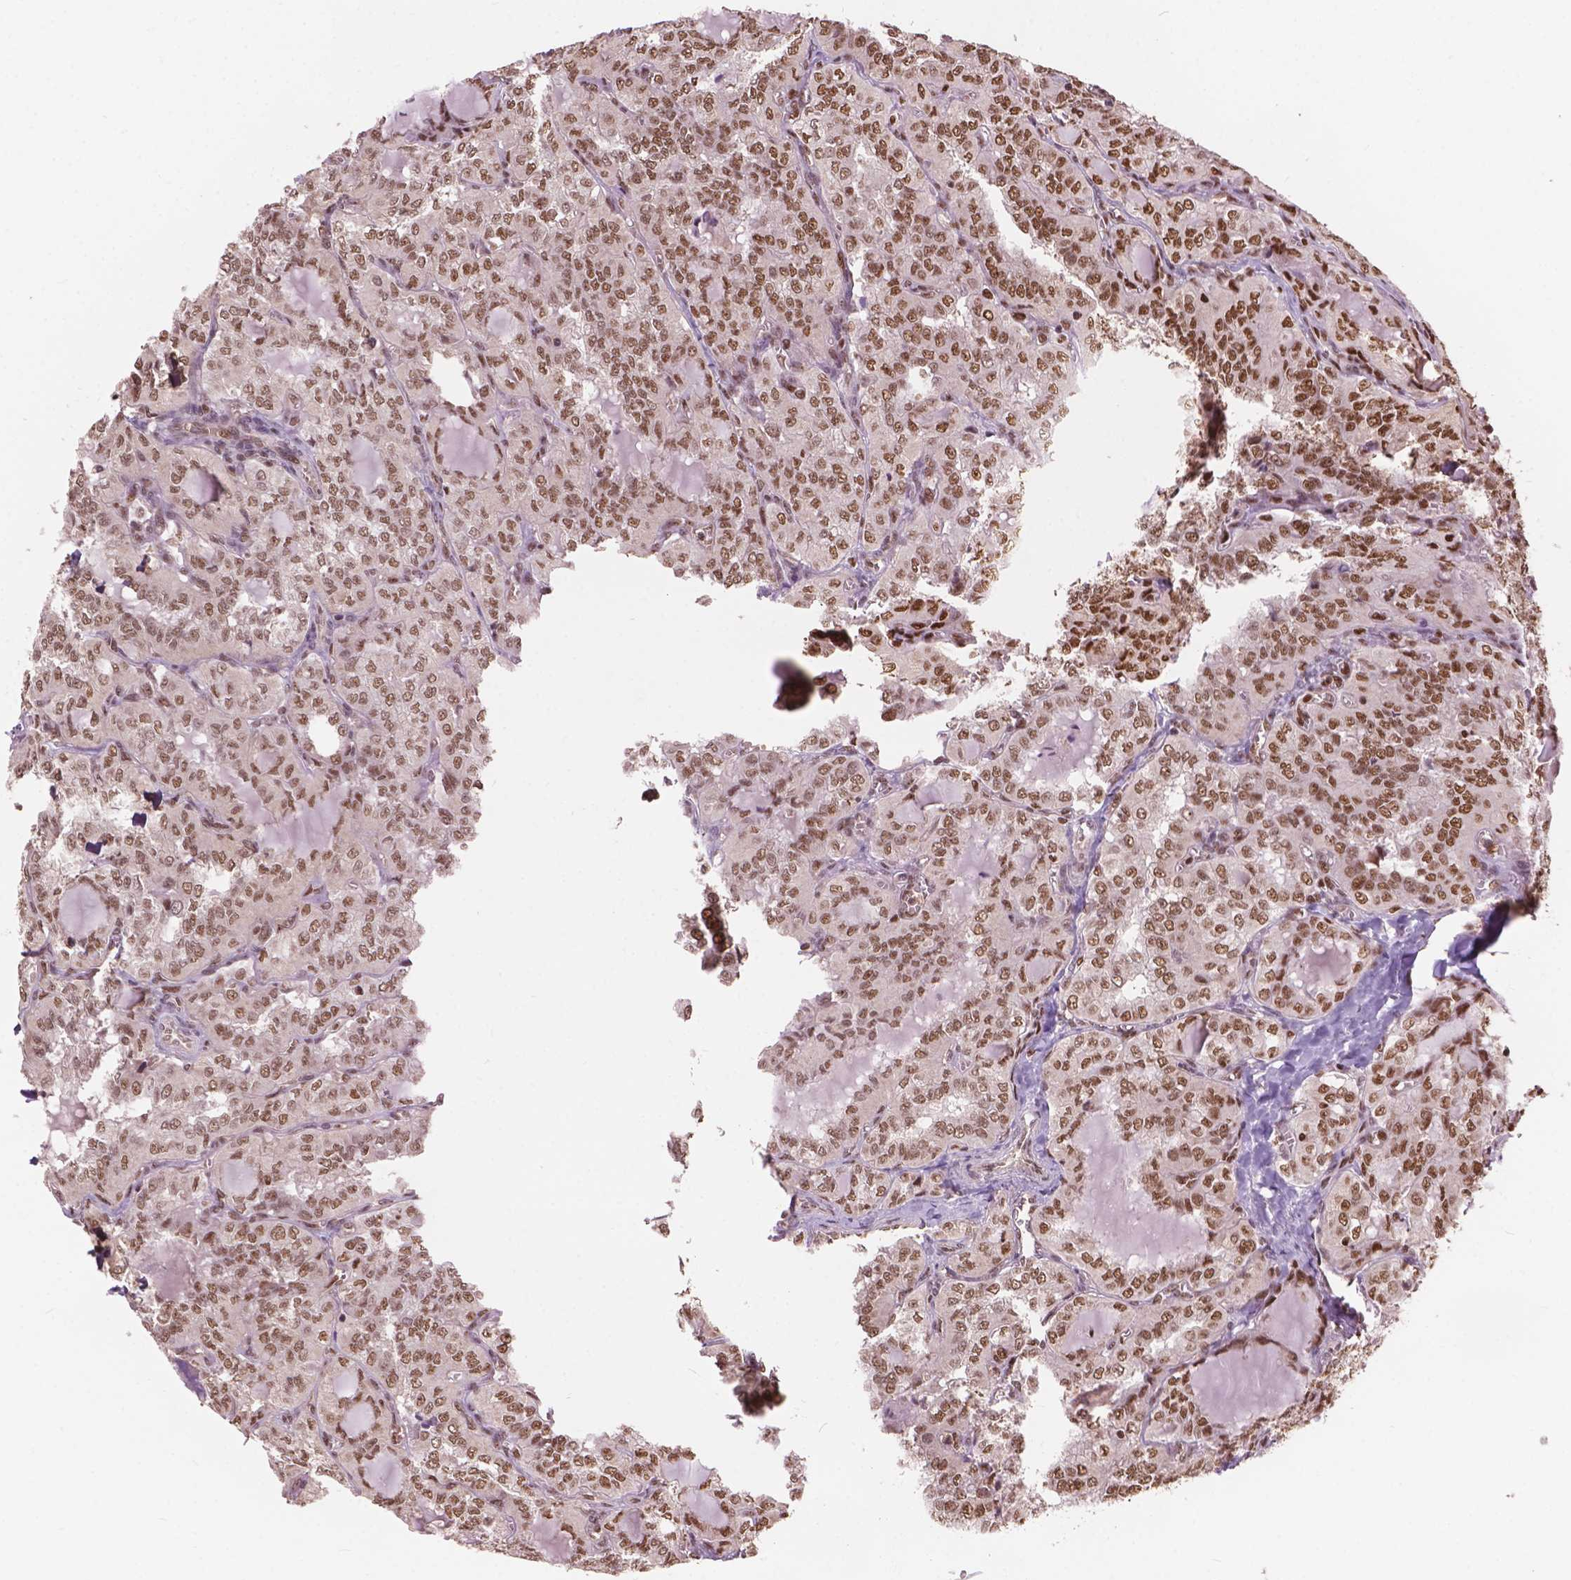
{"staining": {"intensity": "moderate", "quantity": ">75%", "location": "nuclear"}, "tissue": "thyroid cancer", "cell_type": "Tumor cells", "image_type": "cancer", "snomed": [{"axis": "morphology", "description": "Papillary adenocarcinoma, NOS"}, {"axis": "topography", "description": "Thyroid gland"}], "caption": "Immunohistochemistry (IHC) of thyroid cancer (papillary adenocarcinoma) displays medium levels of moderate nuclear staining in about >75% of tumor cells. Immunohistochemistry stains the protein of interest in brown and the nuclei are stained blue.", "gene": "ANP32B", "patient": {"sex": "female", "age": 41}}